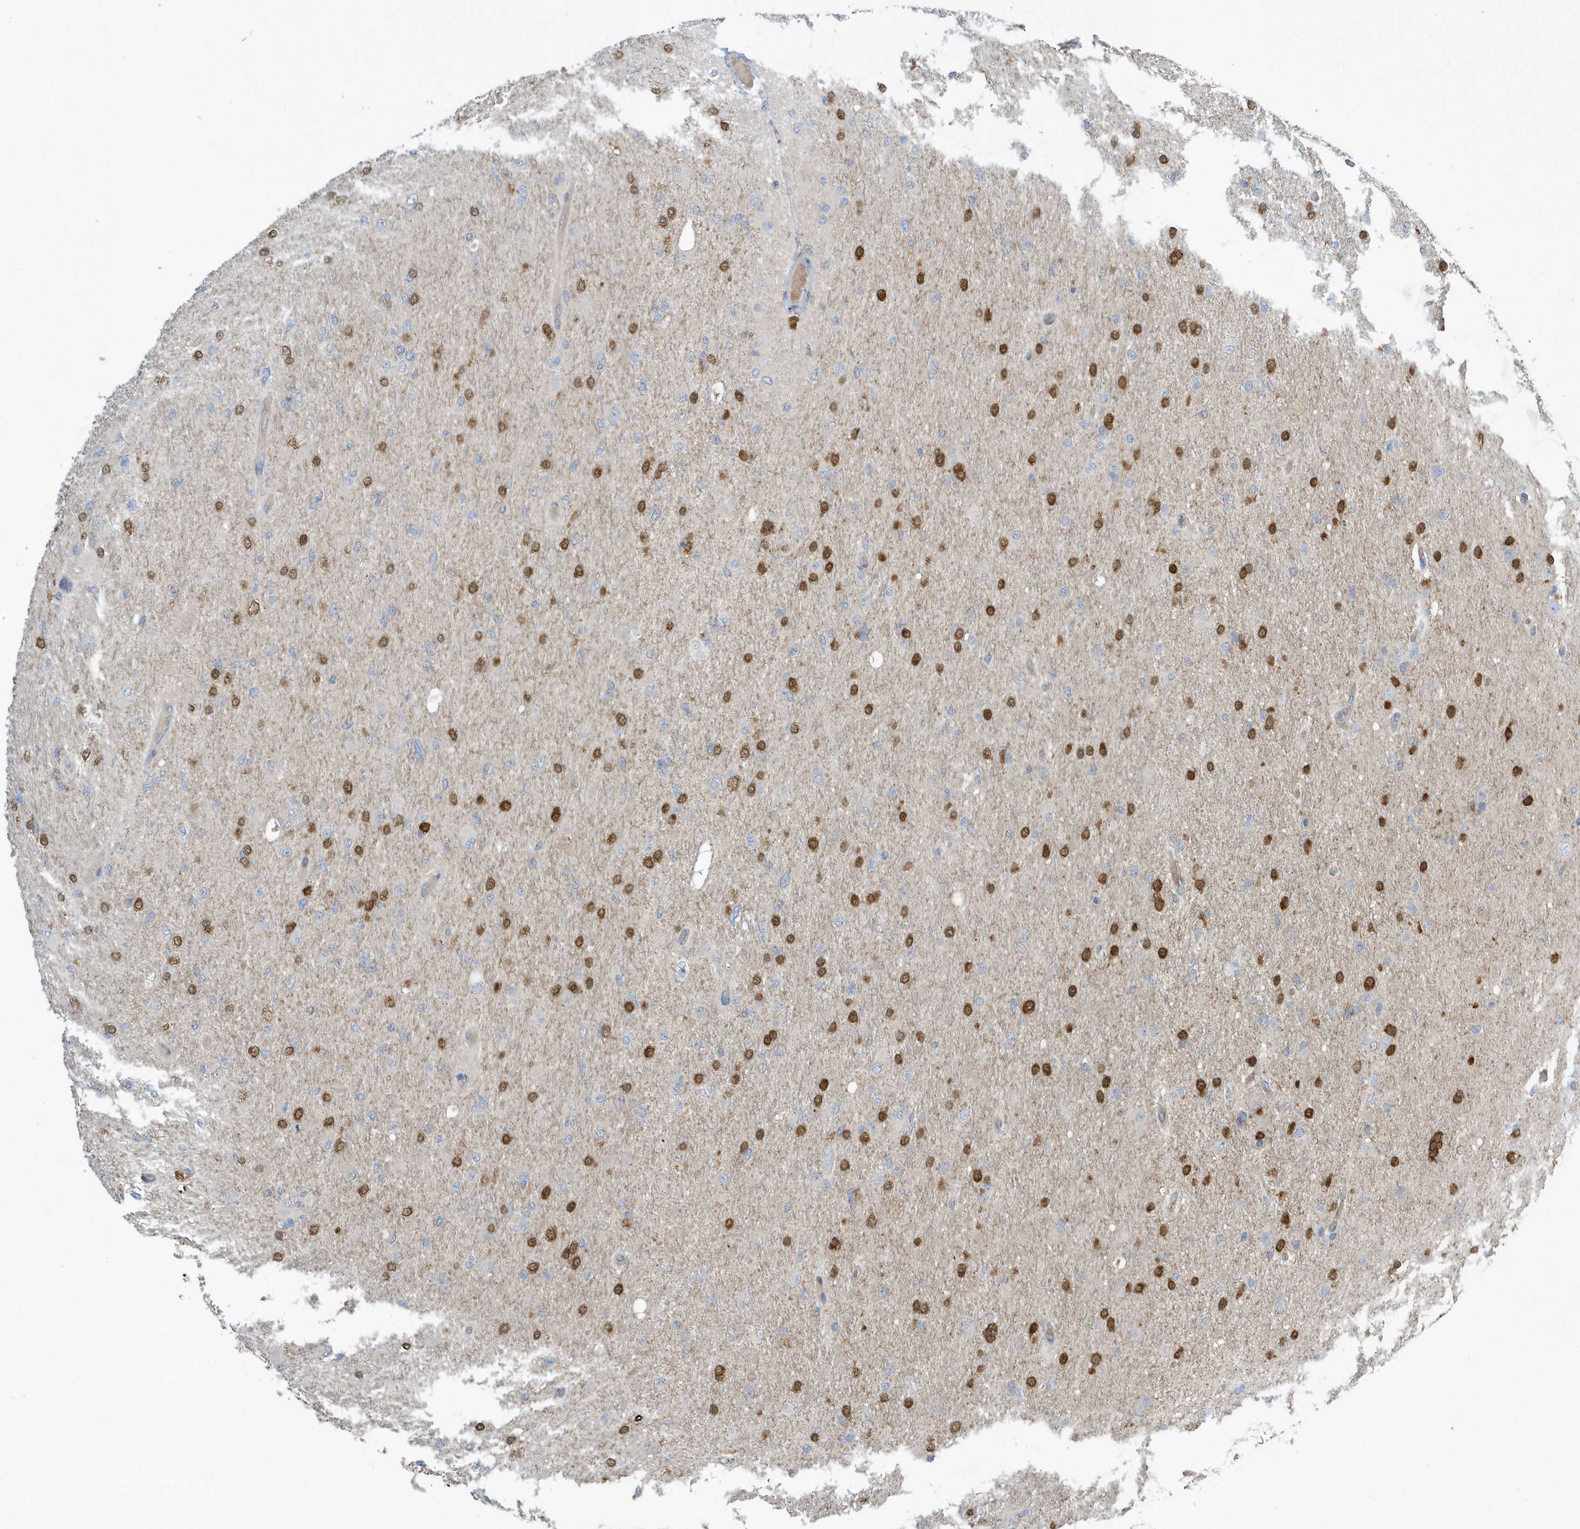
{"staining": {"intensity": "moderate", "quantity": "25%-75%", "location": "cytoplasmic/membranous,nuclear"}, "tissue": "glioma", "cell_type": "Tumor cells", "image_type": "cancer", "snomed": [{"axis": "morphology", "description": "Glioma, malignant, High grade"}, {"axis": "topography", "description": "Cerebral cortex"}], "caption": "This histopathology image displays immunohistochemistry (IHC) staining of glioma, with medium moderate cytoplasmic/membranous and nuclear positivity in approximately 25%-75% of tumor cells.", "gene": "USP53", "patient": {"sex": "female", "age": 36}}